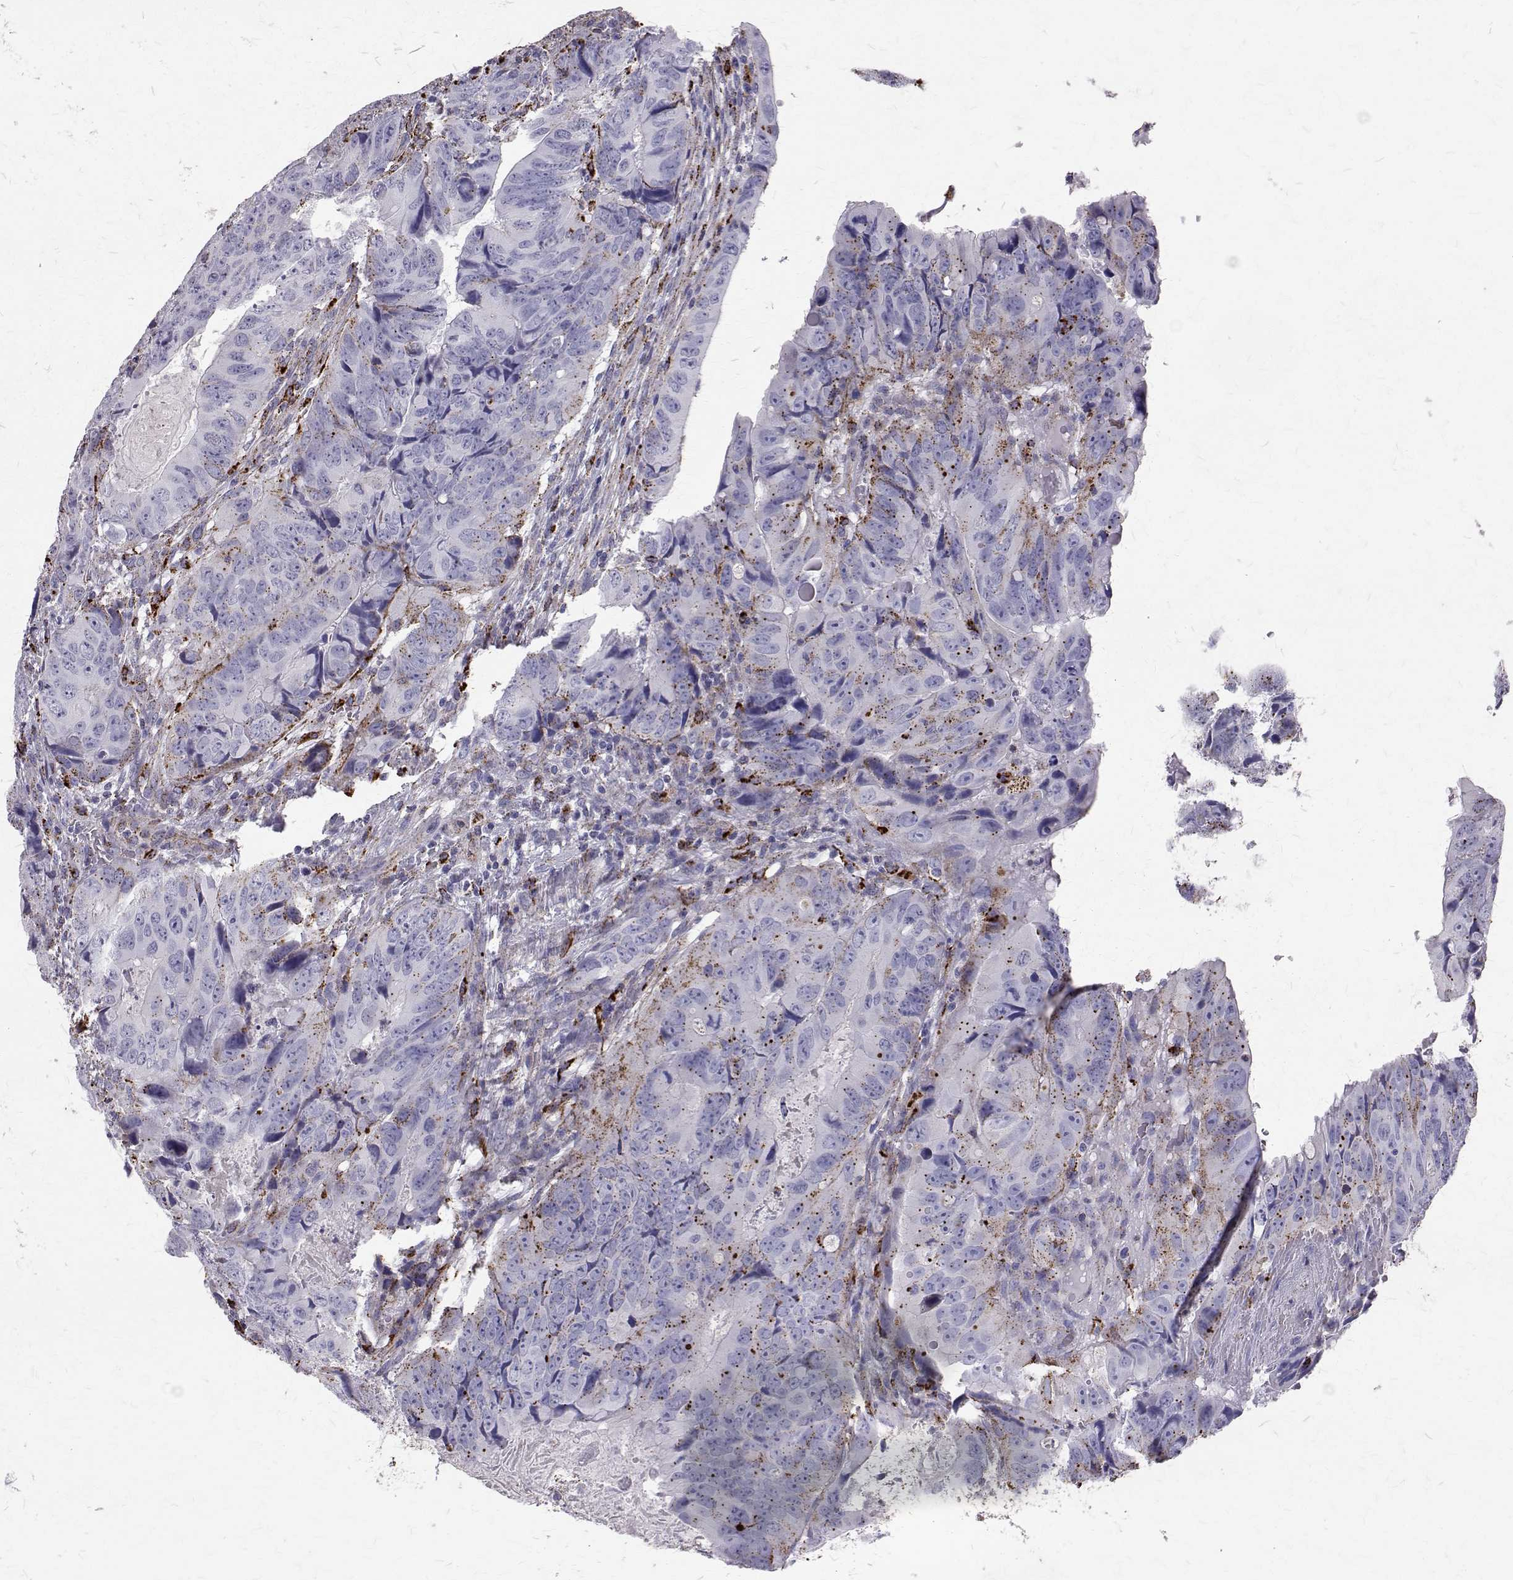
{"staining": {"intensity": "moderate", "quantity": "<25%", "location": "cytoplasmic/membranous"}, "tissue": "colorectal cancer", "cell_type": "Tumor cells", "image_type": "cancer", "snomed": [{"axis": "morphology", "description": "Adenocarcinoma, NOS"}, {"axis": "topography", "description": "Colon"}], "caption": "Immunohistochemical staining of human colorectal cancer (adenocarcinoma) demonstrates low levels of moderate cytoplasmic/membranous positivity in about <25% of tumor cells.", "gene": "TPP1", "patient": {"sex": "male", "age": 79}}